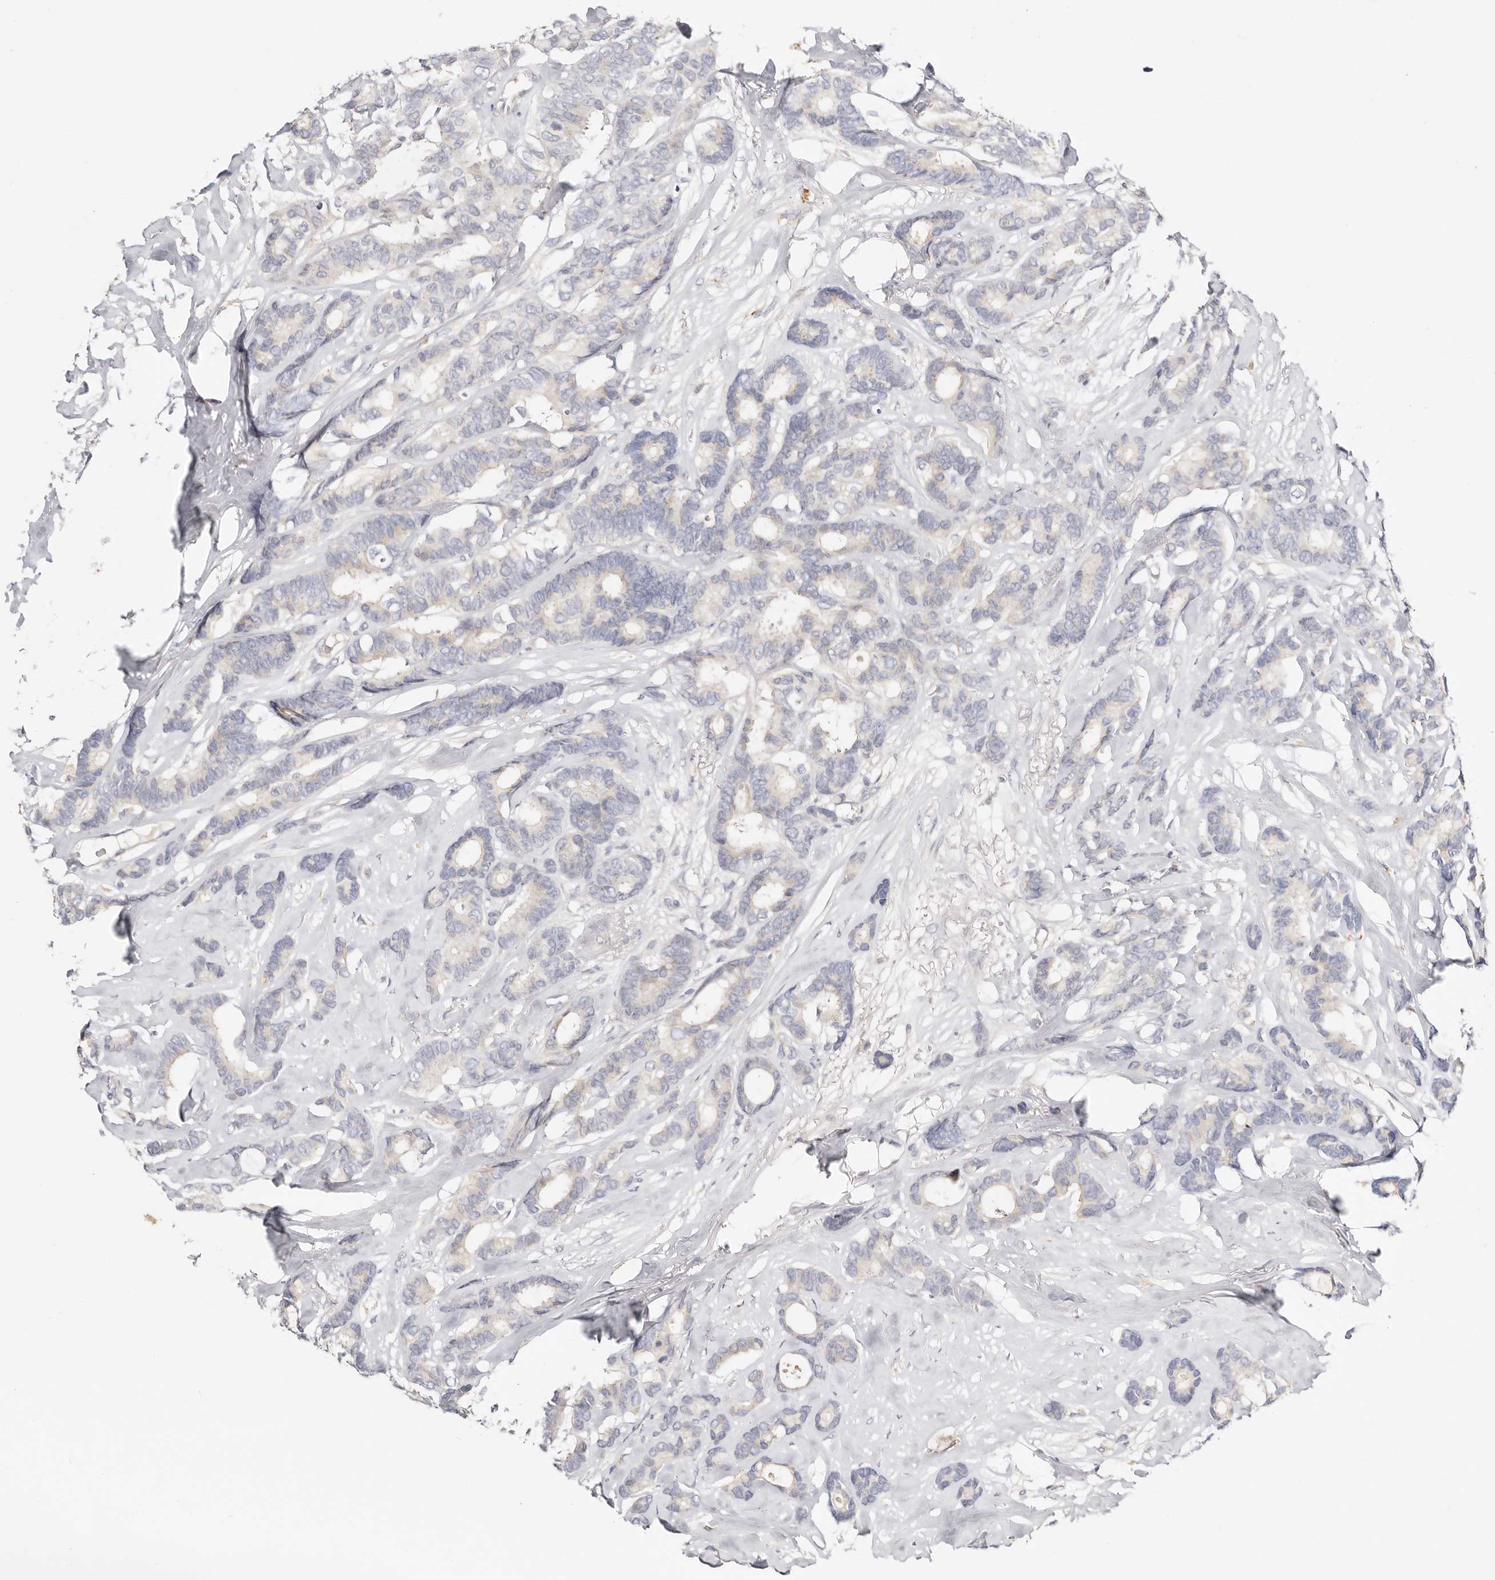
{"staining": {"intensity": "negative", "quantity": "none", "location": "none"}, "tissue": "breast cancer", "cell_type": "Tumor cells", "image_type": "cancer", "snomed": [{"axis": "morphology", "description": "Duct carcinoma"}, {"axis": "topography", "description": "Breast"}], "caption": "The image reveals no staining of tumor cells in breast cancer (intraductal carcinoma).", "gene": "DNASE1", "patient": {"sex": "female", "age": 87}}